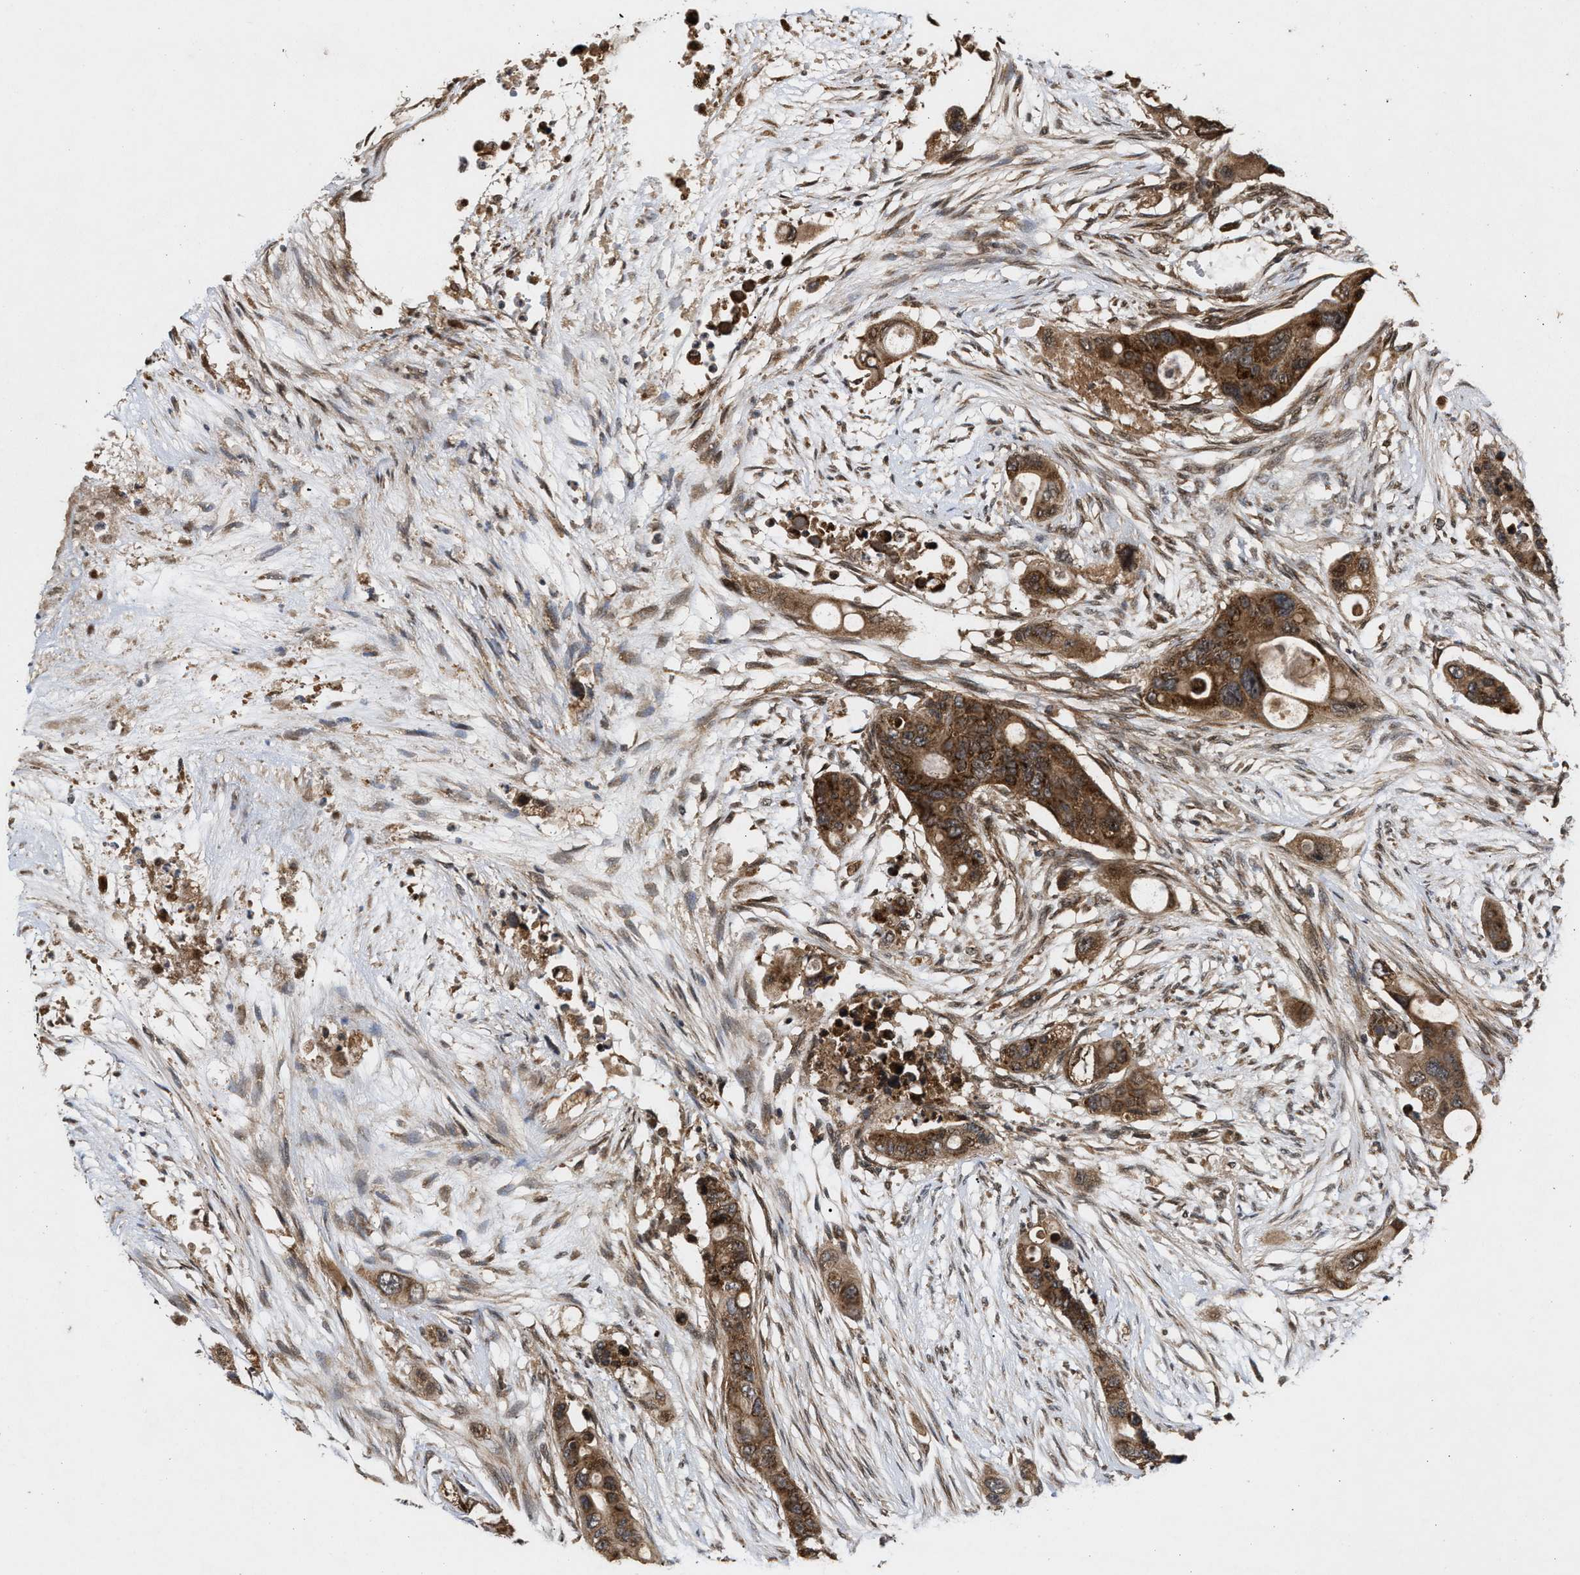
{"staining": {"intensity": "moderate", "quantity": ">75%", "location": "cytoplasmic/membranous"}, "tissue": "colorectal cancer", "cell_type": "Tumor cells", "image_type": "cancer", "snomed": [{"axis": "morphology", "description": "Adenocarcinoma, NOS"}, {"axis": "topography", "description": "Colon"}], "caption": "Tumor cells reveal medium levels of moderate cytoplasmic/membranous expression in about >75% of cells in adenocarcinoma (colorectal).", "gene": "CFLAR", "patient": {"sex": "female", "age": 57}}